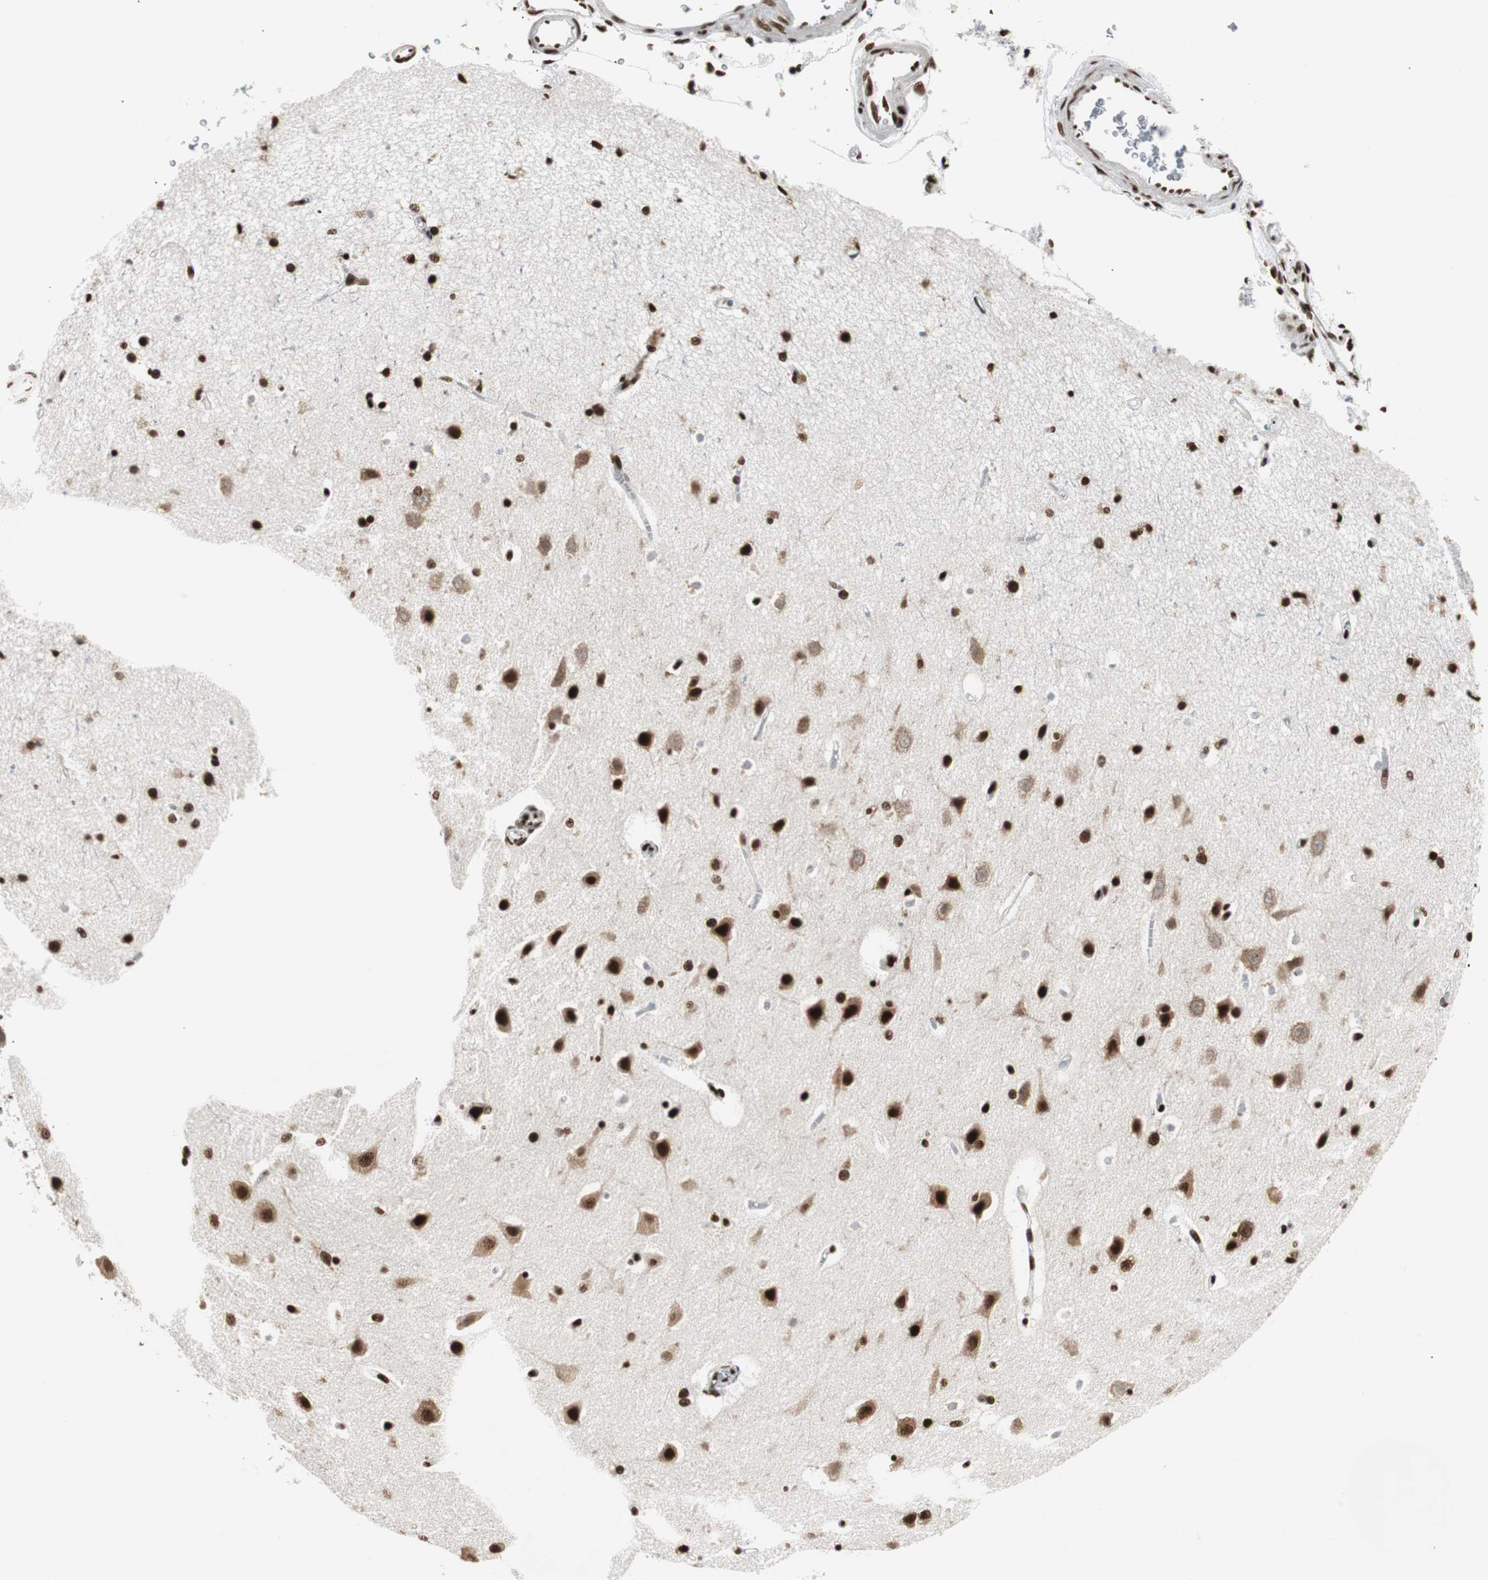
{"staining": {"intensity": "strong", "quantity": ">75%", "location": "nuclear"}, "tissue": "caudate", "cell_type": "Glial cells", "image_type": "normal", "snomed": [{"axis": "morphology", "description": "Normal tissue, NOS"}, {"axis": "topography", "description": "Lateral ventricle wall"}], "caption": "The immunohistochemical stain shows strong nuclear staining in glial cells of benign caudate.", "gene": "MTA2", "patient": {"sex": "female", "age": 54}}